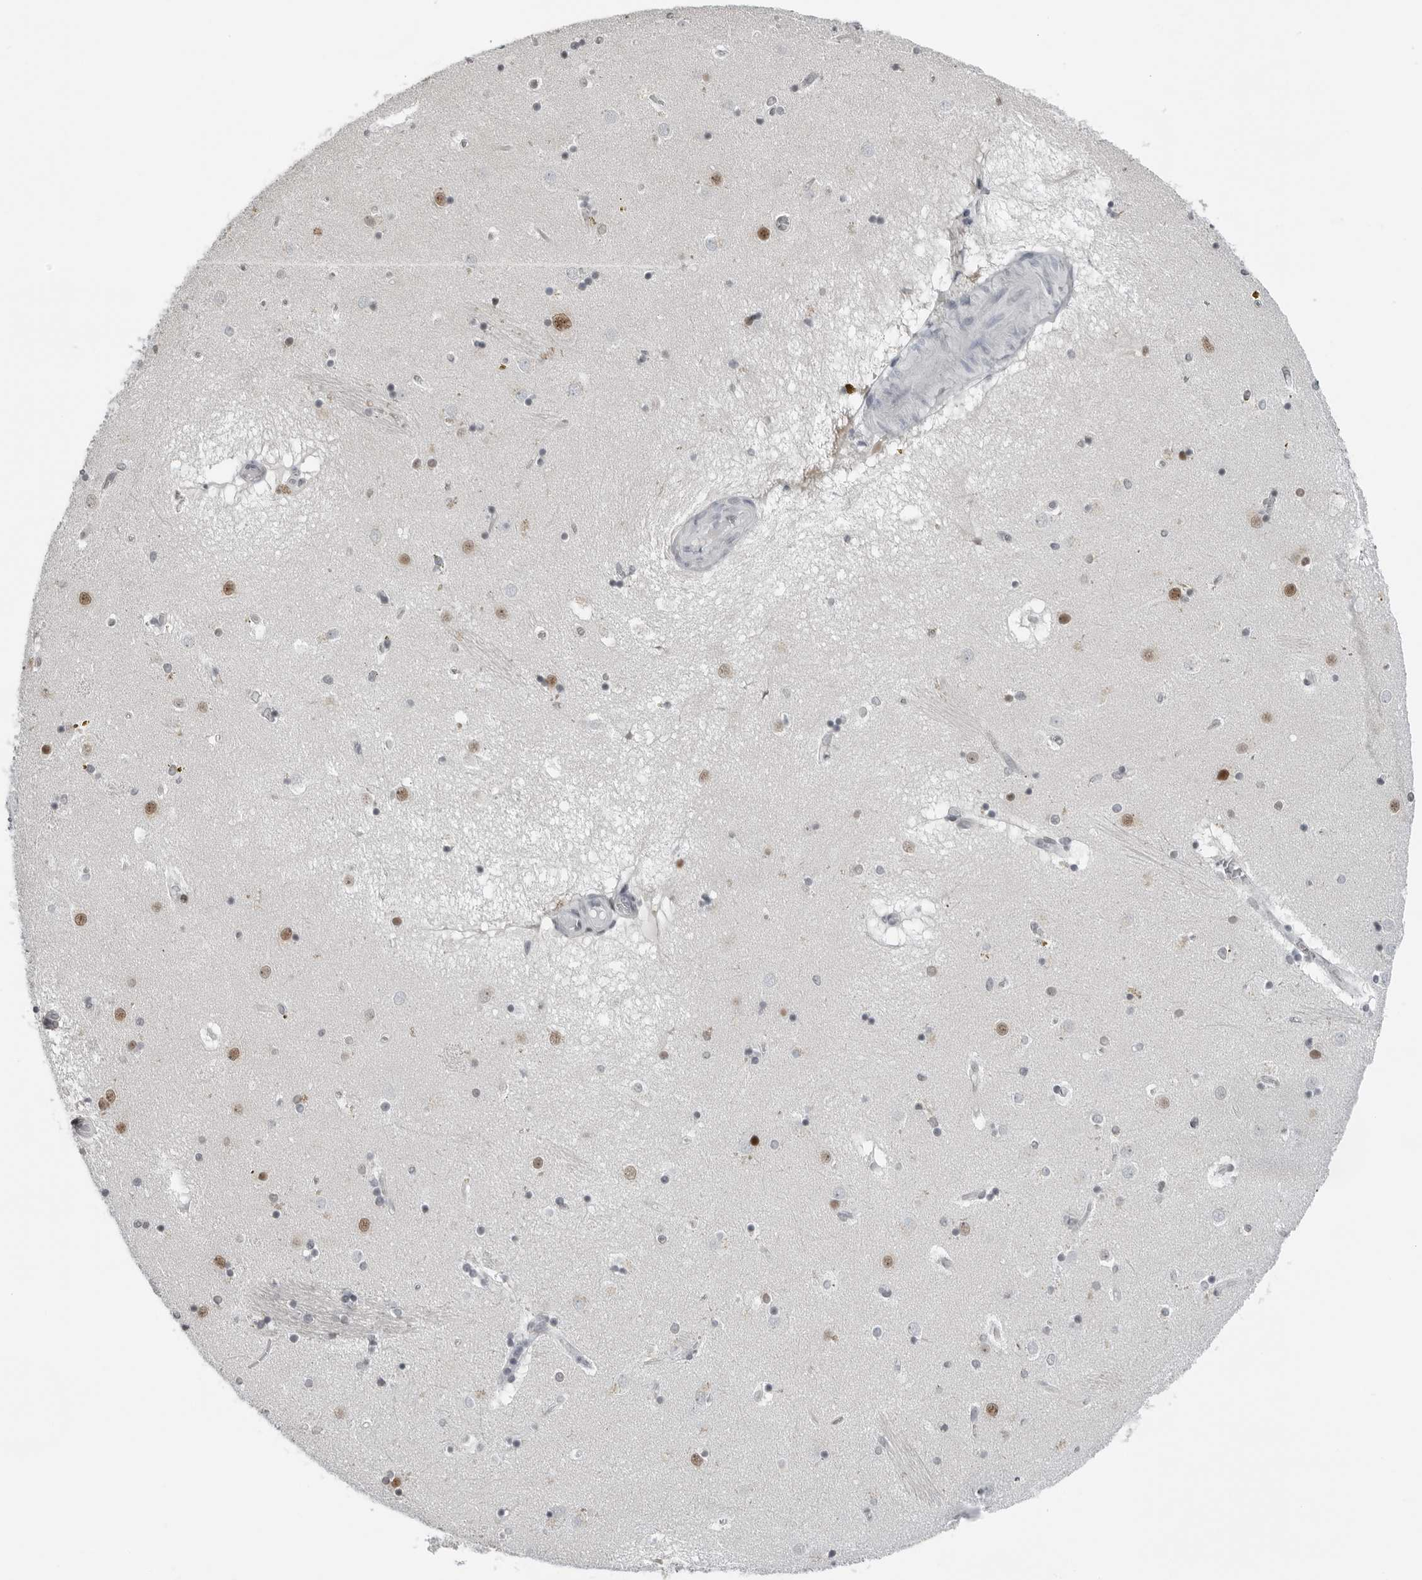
{"staining": {"intensity": "moderate", "quantity": "<25%", "location": "nuclear"}, "tissue": "caudate", "cell_type": "Glial cells", "image_type": "normal", "snomed": [{"axis": "morphology", "description": "Normal tissue, NOS"}, {"axis": "topography", "description": "Lateral ventricle wall"}], "caption": "A brown stain highlights moderate nuclear expression of a protein in glial cells of unremarkable human caudate.", "gene": "PPP1R42", "patient": {"sex": "male", "age": 70}}